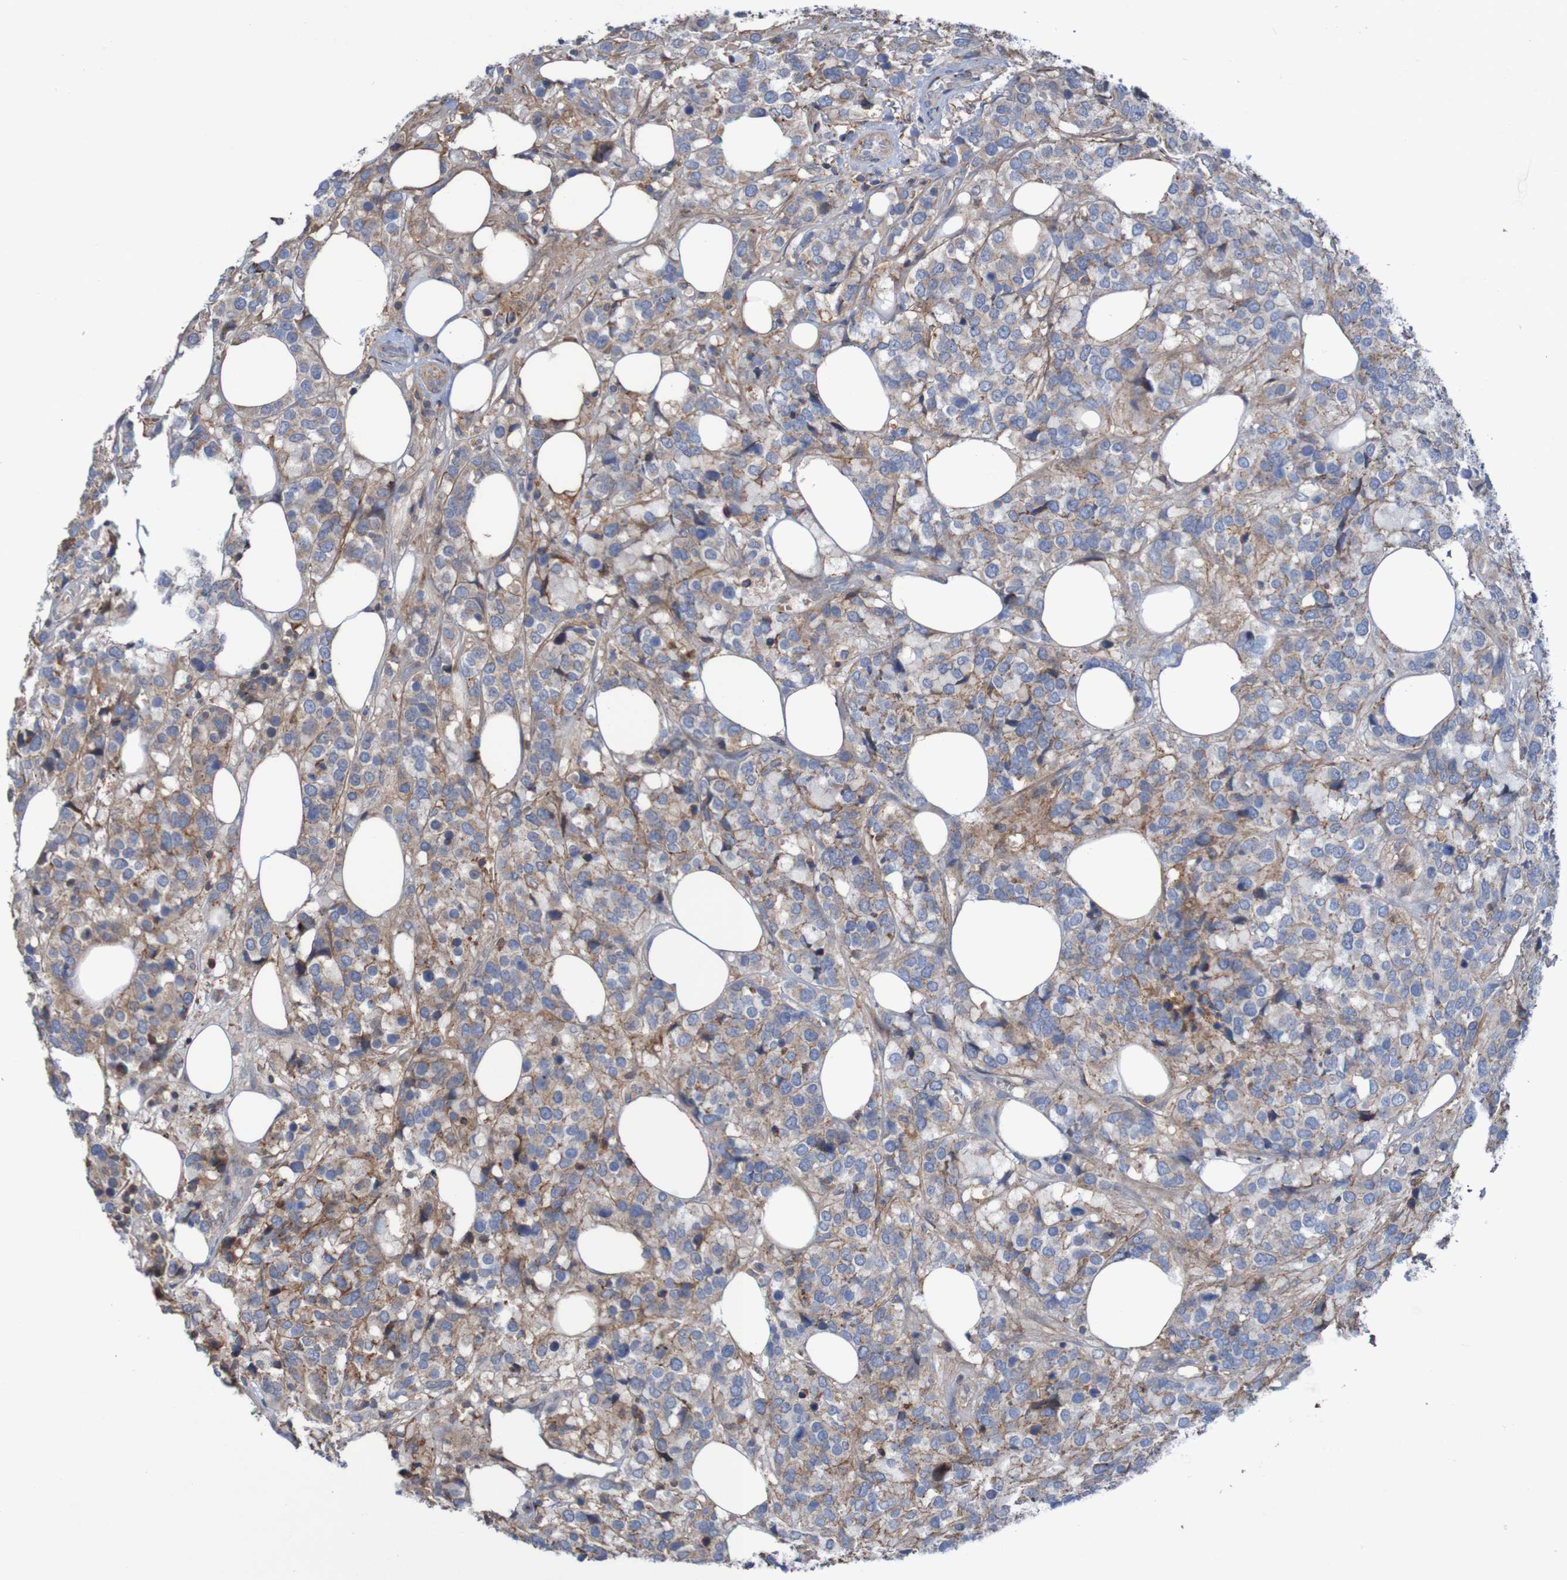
{"staining": {"intensity": "weak", "quantity": ">75%", "location": "cytoplasmic/membranous"}, "tissue": "breast cancer", "cell_type": "Tumor cells", "image_type": "cancer", "snomed": [{"axis": "morphology", "description": "Lobular carcinoma"}, {"axis": "topography", "description": "Breast"}], "caption": "Human breast cancer (lobular carcinoma) stained for a protein (brown) demonstrates weak cytoplasmic/membranous positive expression in approximately >75% of tumor cells.", "gene": "PDGFB", "patient": {"sex": "female", "age": 59}}